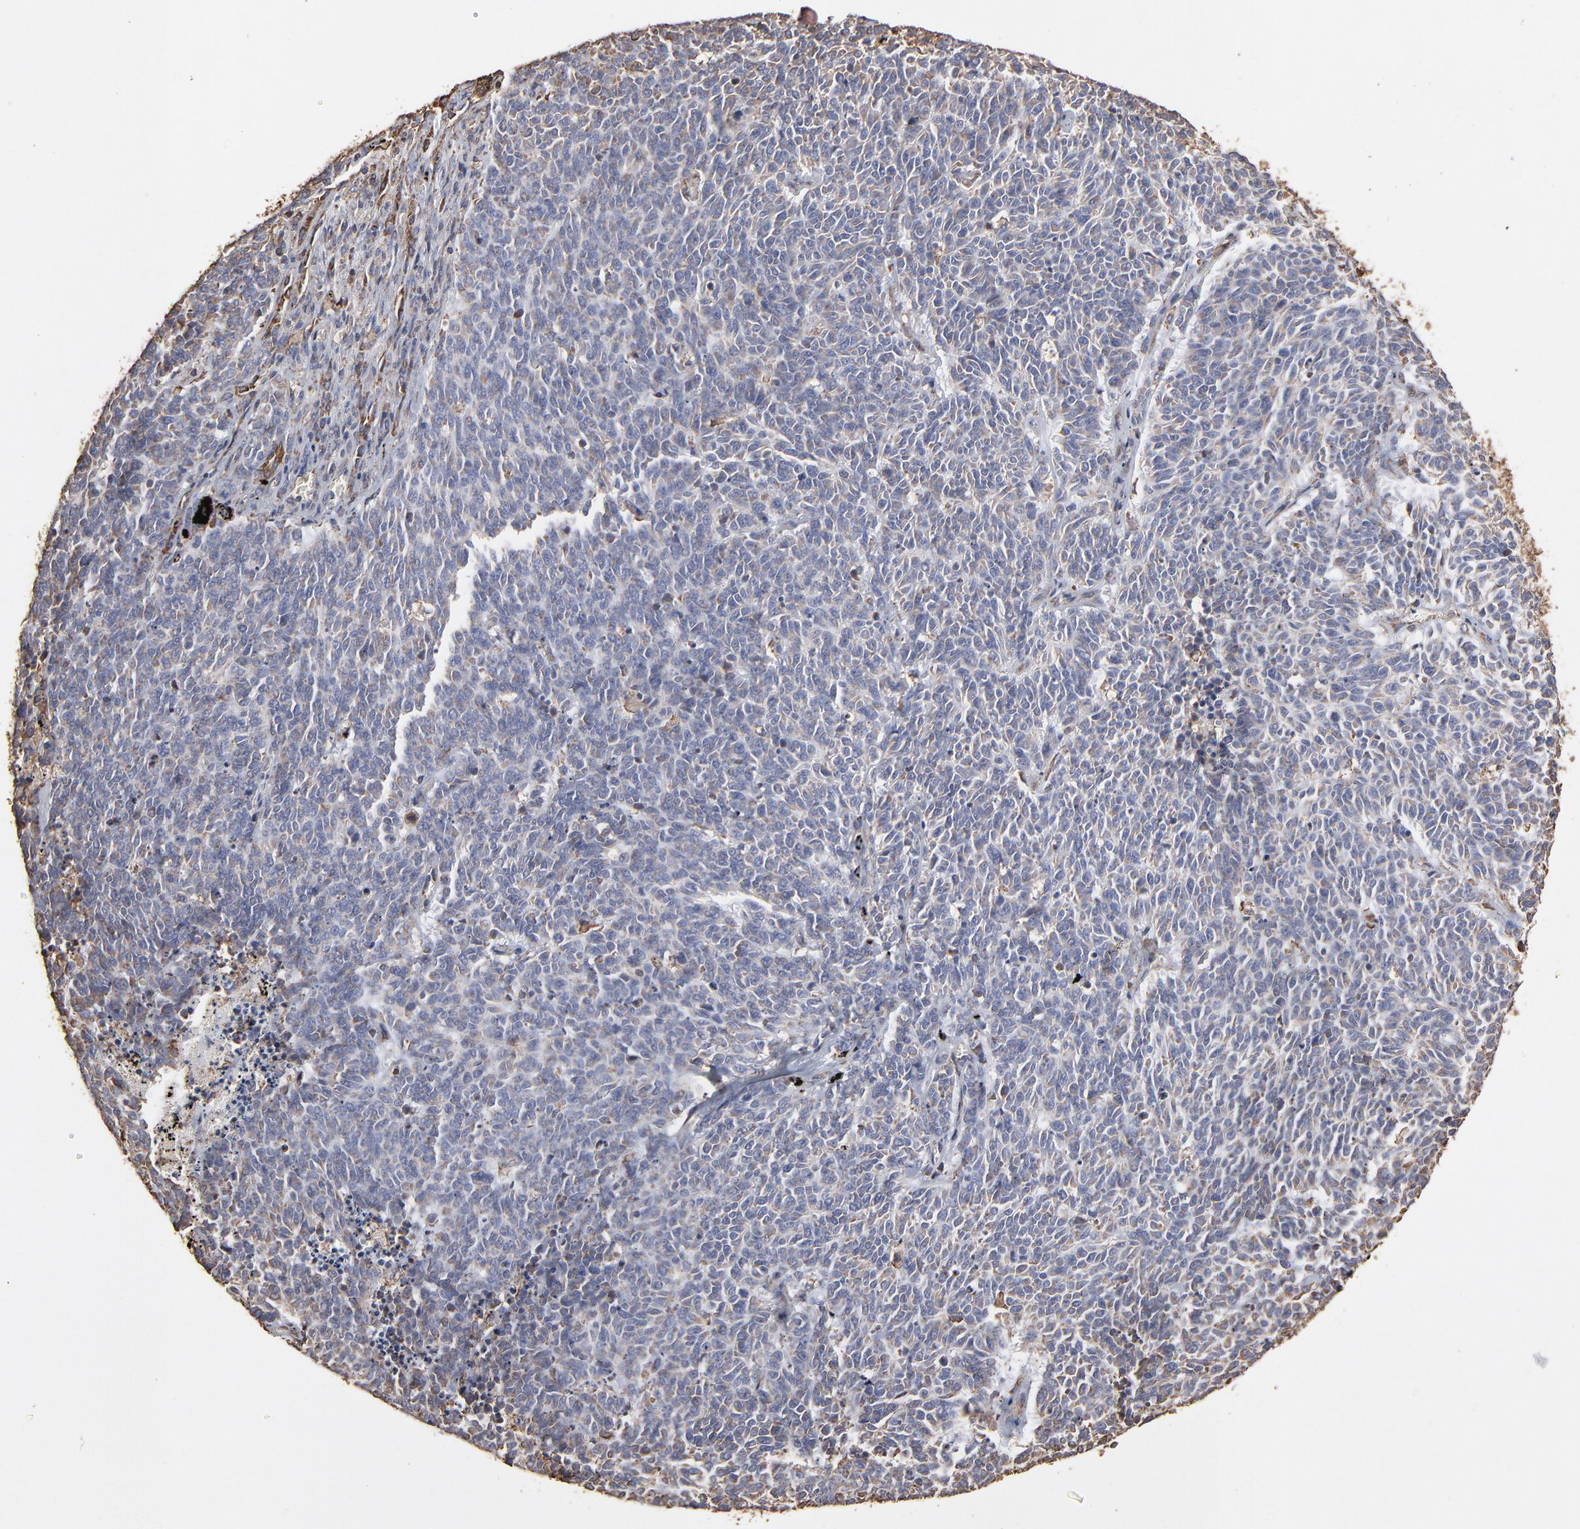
{"staining": {"intensity": "weak", "quantity": ">75%", "location": "cytoplasmic/membranous"}, "tissue": "lung cancer", "cell_type": "Tumor cells", "image_type": "cancer", "snomed": [{"axis": "morphology", "description": "Neoplasm, malignant, NOS"}, {"axis": "topography", "description": "Lung"}], "caption": "Immunohistochemical staining of lung cancer reveals weak cytoplasmic/membranous protein staining in about >75% of tumor cells.", "gene": "PDIA3", "patient": {"sex": "female", "age": 58}}